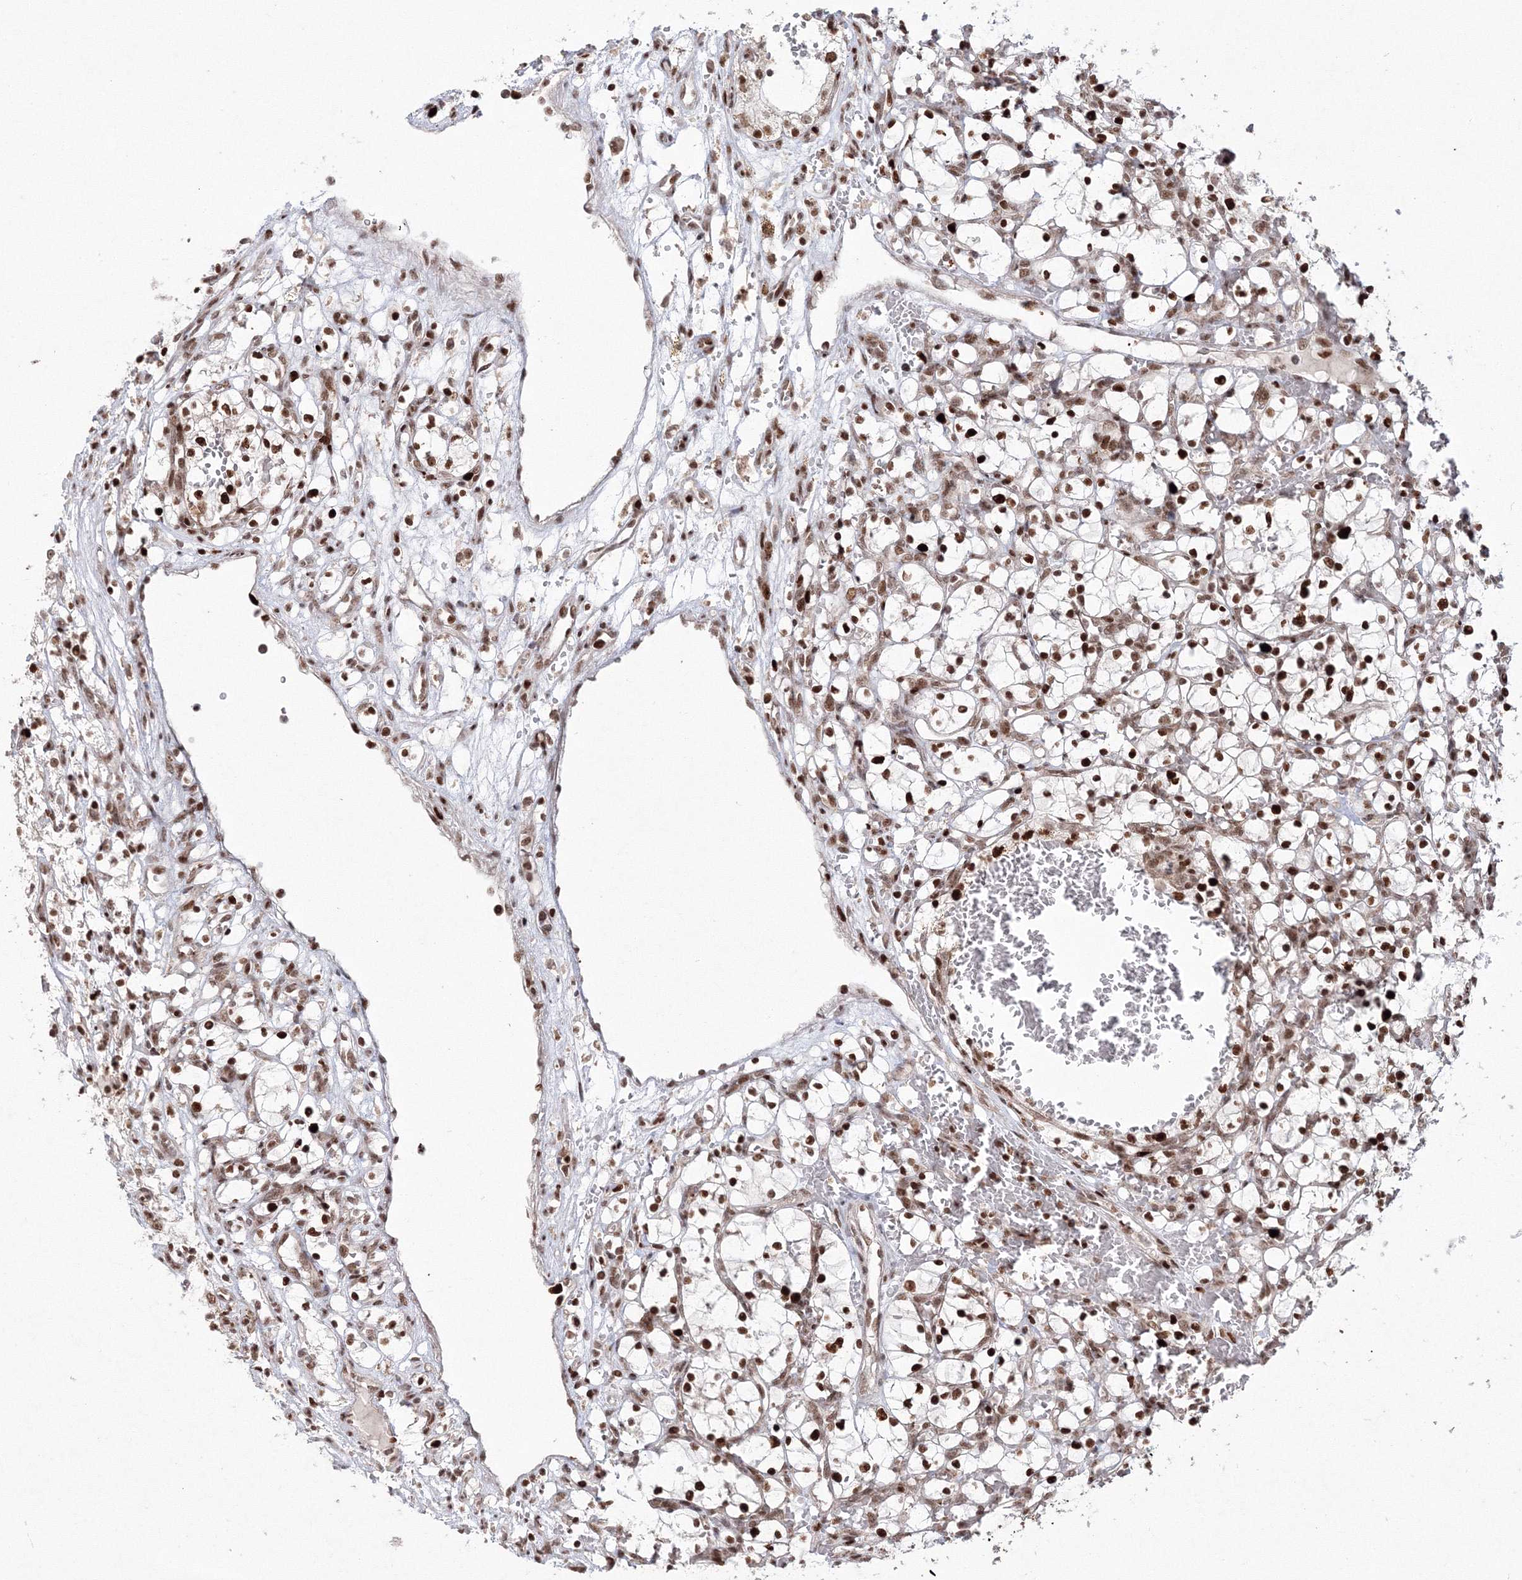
{"staining": {"intensity": "strong", "quantity": ">75%", "location": "nuclear"}, "tissue": "renal cancer", "cell_type": "Tumor cells", "image_type": "cancer", "snomed": [{"axis": "morphology", "description": "Adenocarcinoma, NOS"}, {"axis": "topography", "description": "Kidney"}], "caption": "An image of human renal cancer stained for a protein reveals strong nuclear brown staining in tumor cells.", "gene": "LIG1", "patient": {"sex": "female", "age": 69}}